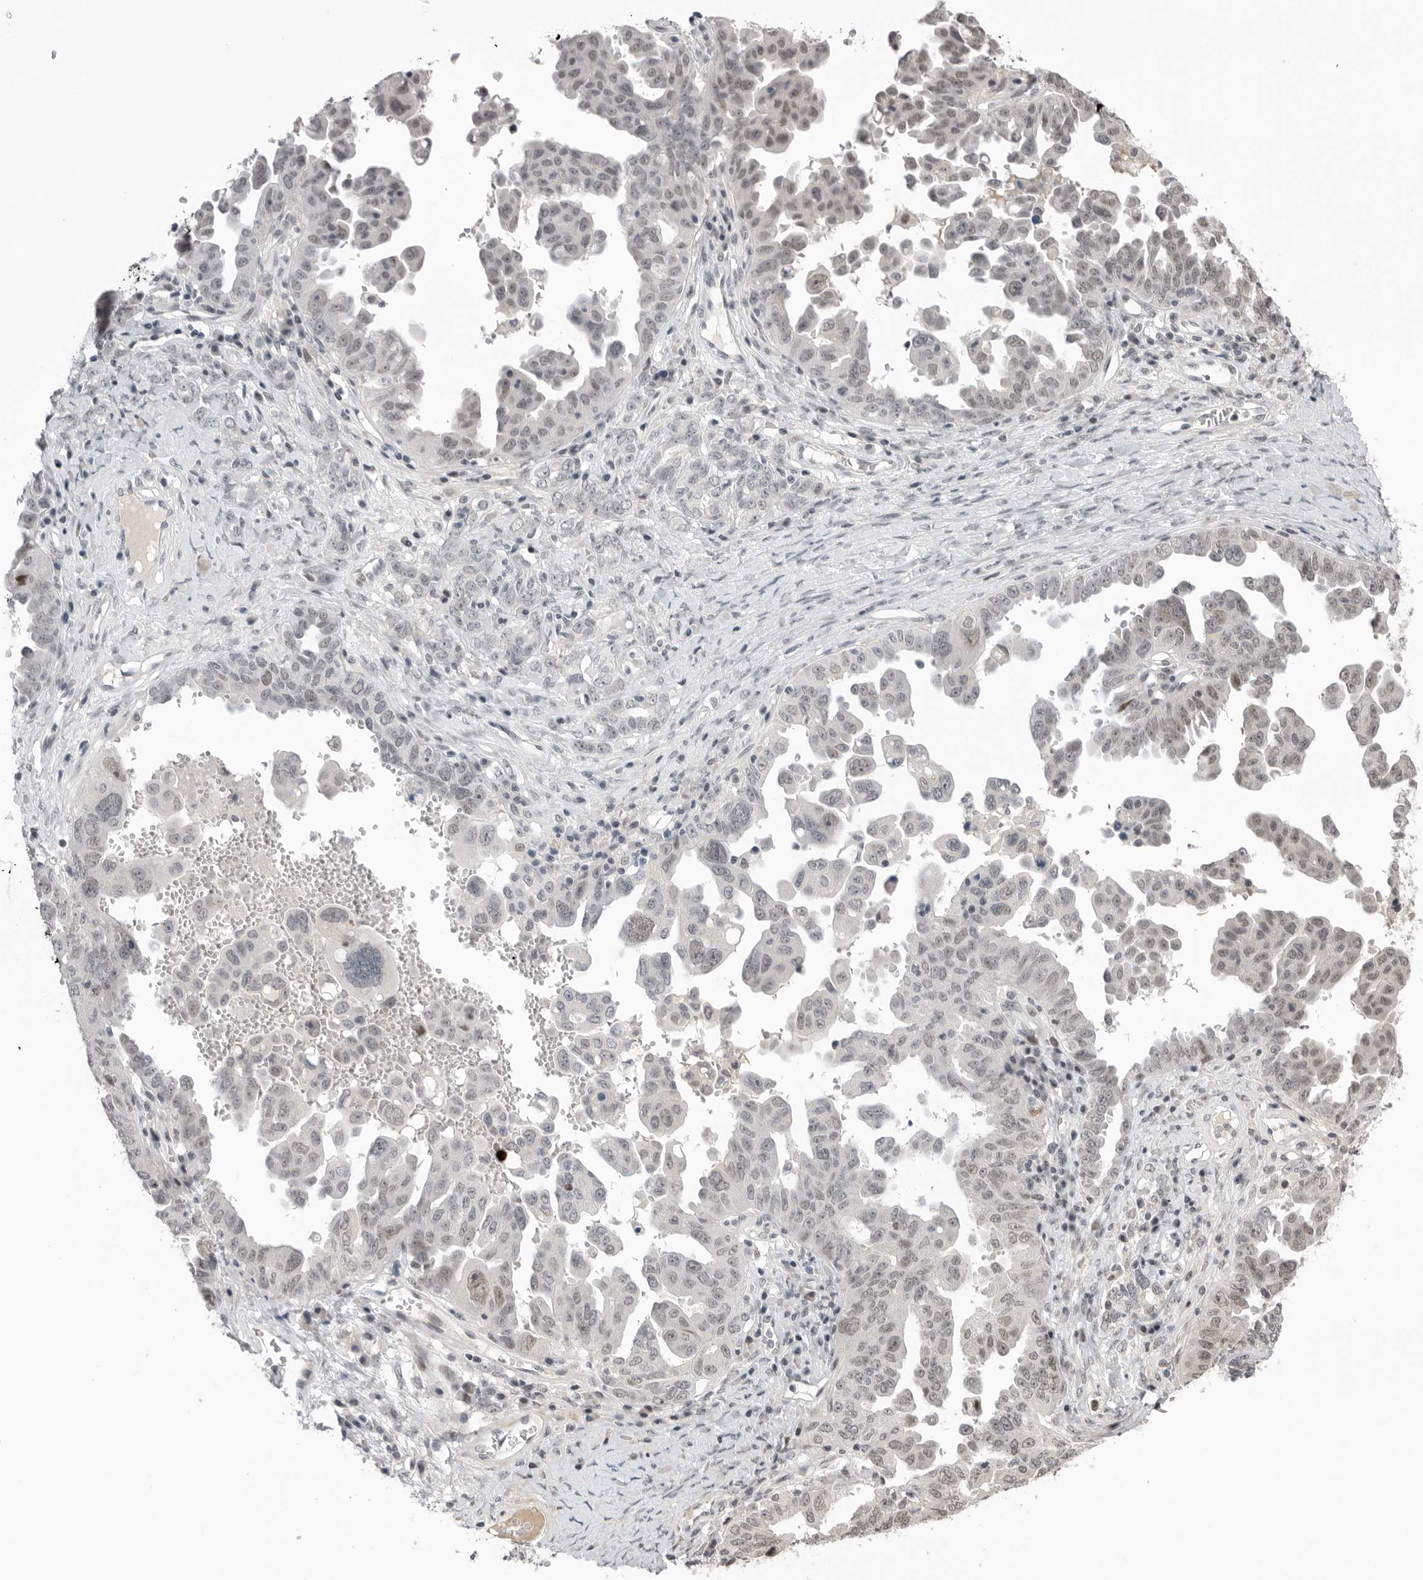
{"staining": {"intensity": "weak", "quantity": "25%-75%", "location": "nuclear"}, "tissue": "ovarian cancer", "cell_type": "Tumor cells", "image_type": "cancer", "snomed": [{"axis": "morphology", "description": "Carcinoma, endometroid"}, {"axis": "topography", "description": "Ovary"}], "caption": "Ovarian endometroid carcinoma stained for a protein demonstrates weak nuclear positivity in tumor cells.", "gene": "POU5F1", "patient": {"sex": "female", "age": 62}}